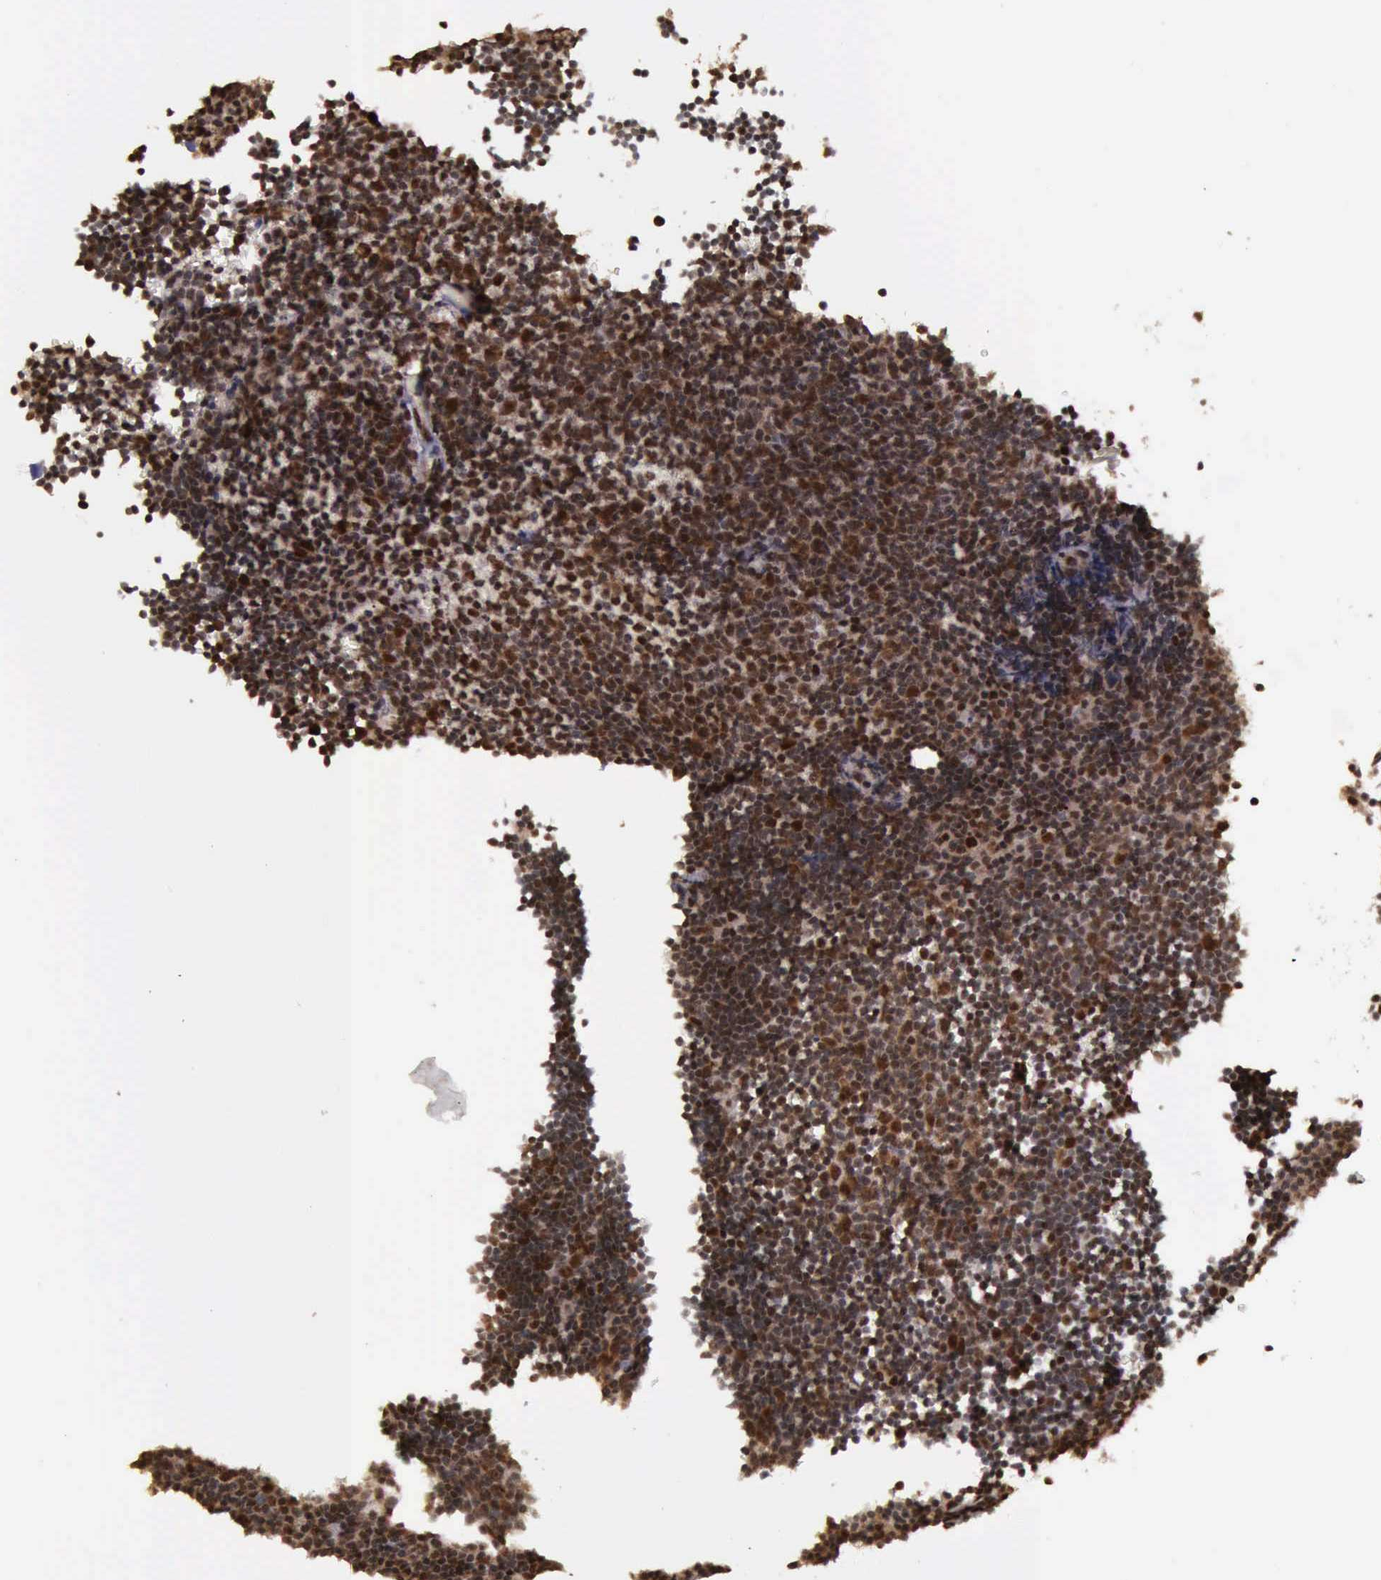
{"staining": {"intensity": "strong", "quantity": ">75%", "location": "cytoplasmic/membranous,nuclear"}, "tissue": "lymphoma", "cell_type": "Tumor cells", "image_type": "cancer", "snomed": [{"axis": "morphology", "description": "Malignant lymphoma, non-Hodgkin's type, Low grade"}, {"axis": "topography", "description": "Lymph node"}], "caption": "Low-grade malignant lymphoma, non-Hodgkin's type stained with a brown dye displays strong cytoplasmic/membranous and nuclear positive expression in approximately >75% of tumor cells.", "gene": "TRMT2A", "patient": {"sex": "male", "age": 49}}